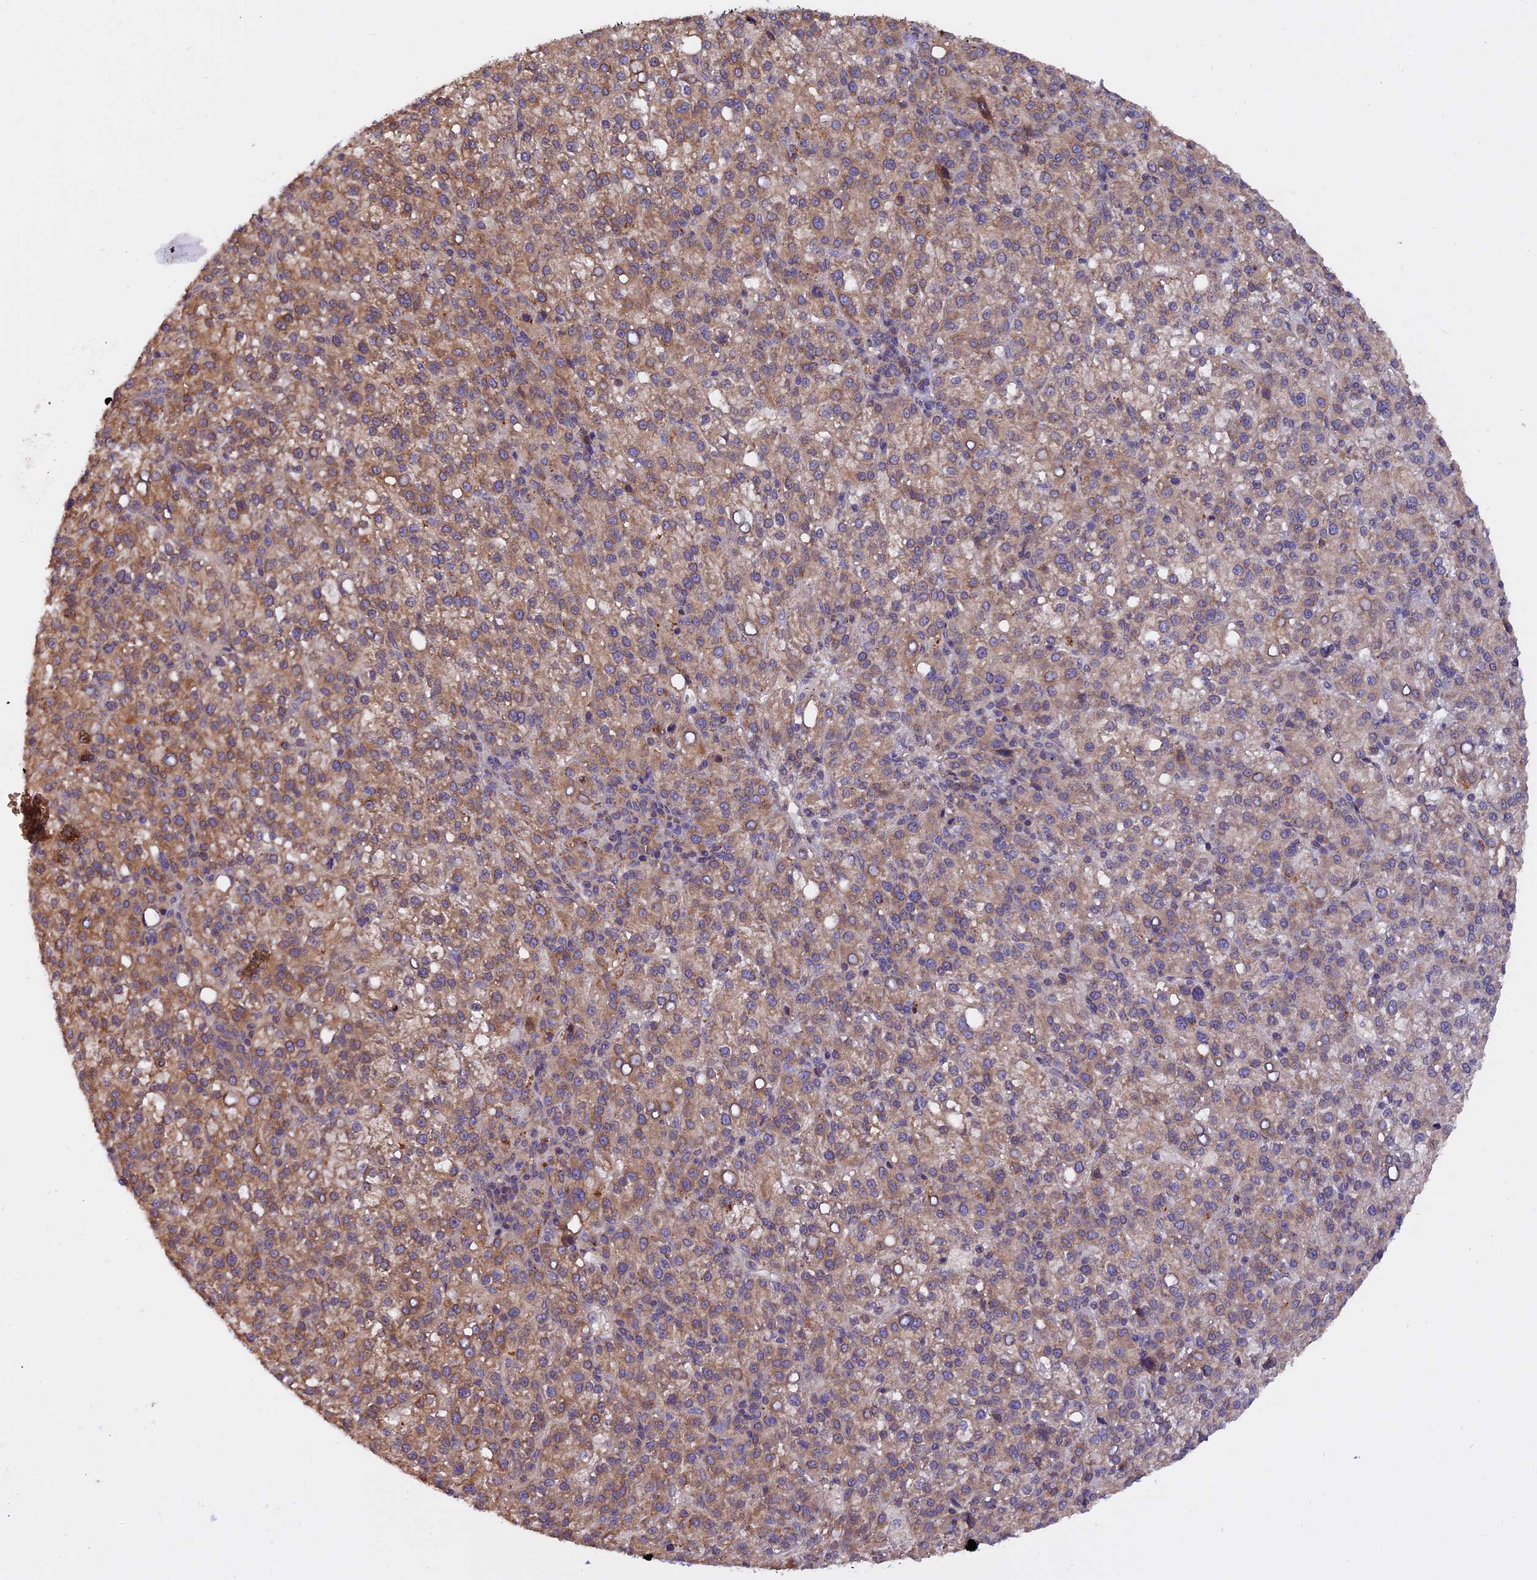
{"staining": {"intensity": "moderate", "quantity": ">75%", "location": "cytoplasmic/membranous"}, "tissue": "liver cancer", "cell_type": "Tumor cells", "image_type": "cancer", "snomed": [{"axis": "morphology", "description": "Carcinoma, Hepatocellular, NOS"}, {"axis": "topography", "description": "Liver"}], "caption": "Protein expression analysis of human liver cancer (hepatocellular carcinoma) reveals moderate cytoplasmic/membranous expression in about >75% of tumor cells. Nuclei are stained in blue.", "gene": "CHMP2A", "patient": {"sex": "female", "age": 58}}